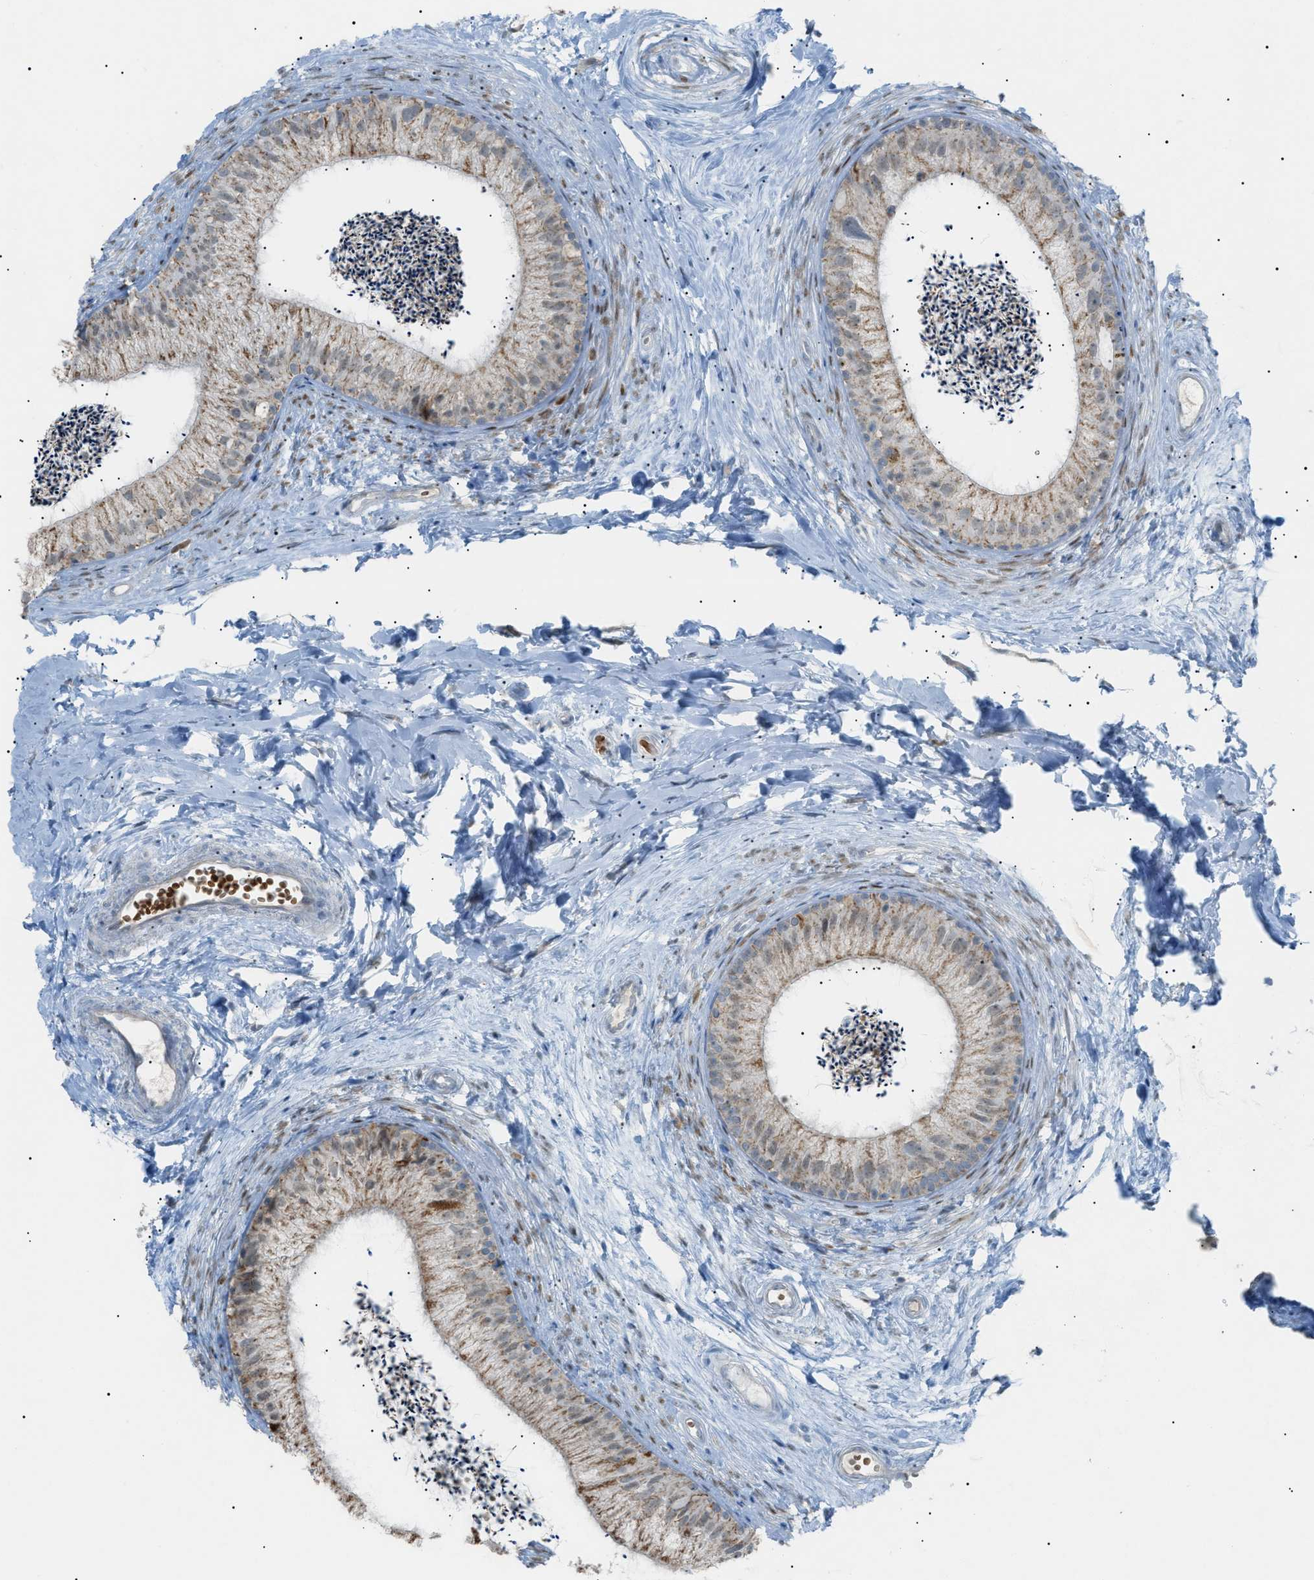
{"staining": {"intensity": "moderate", "quantity": ">75%", "location": "cytoplasmic/membranous"}, "tissue": "epididymis", "cell_type": "Glandular cells", "image_type": "normal", "snomed": [{"axis": "morphology", "description": "Normal tissue, NOS"}, {"axis": "topography", "description": "Epididymis"}], "caption": "Protein expression analysis of benign epididymis exhibits moderate cytoplasmic/membranous expression in about >75% of glandular cells.", "gene": "ZNF516", "patient": {"sex": "male", "age": 56}}